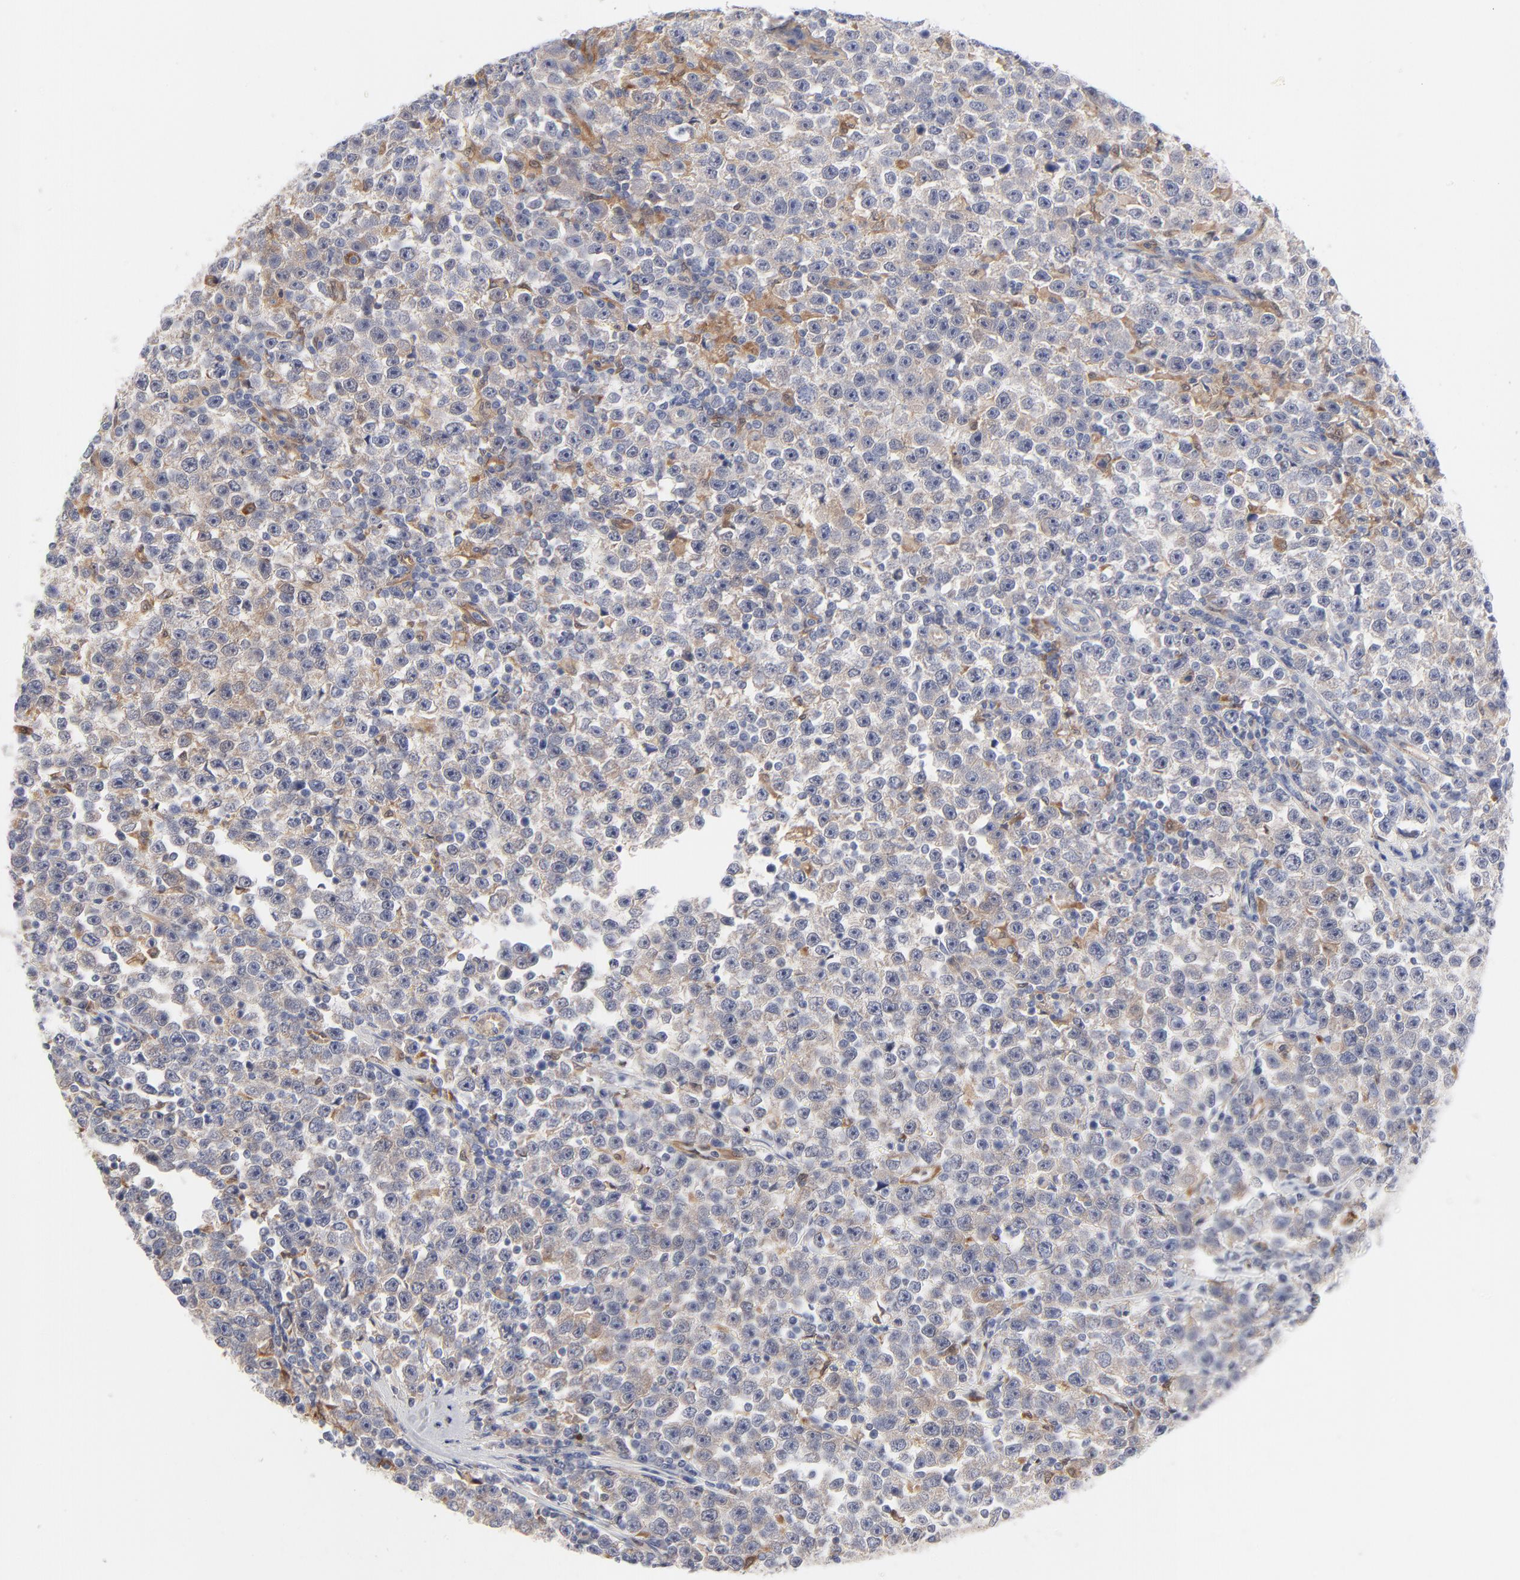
{"staining": {"intensity": "negative", "quantity": "none", "location": "none"}, "tissue": "testis cancer", "cell_type": "Tumor cells", "image_type": "cancer", "snomed": [{"axis": "morphology", "description": "Seminoma, NOS"}, {"axis": "topography", "description": "Testis"}], "caption": "DAB immunohistochemical staining of testis cancer displays no significant positivity in tumor cells.", "gene": "ARRB1", "patient": {"sex": "male", "age": 43}}